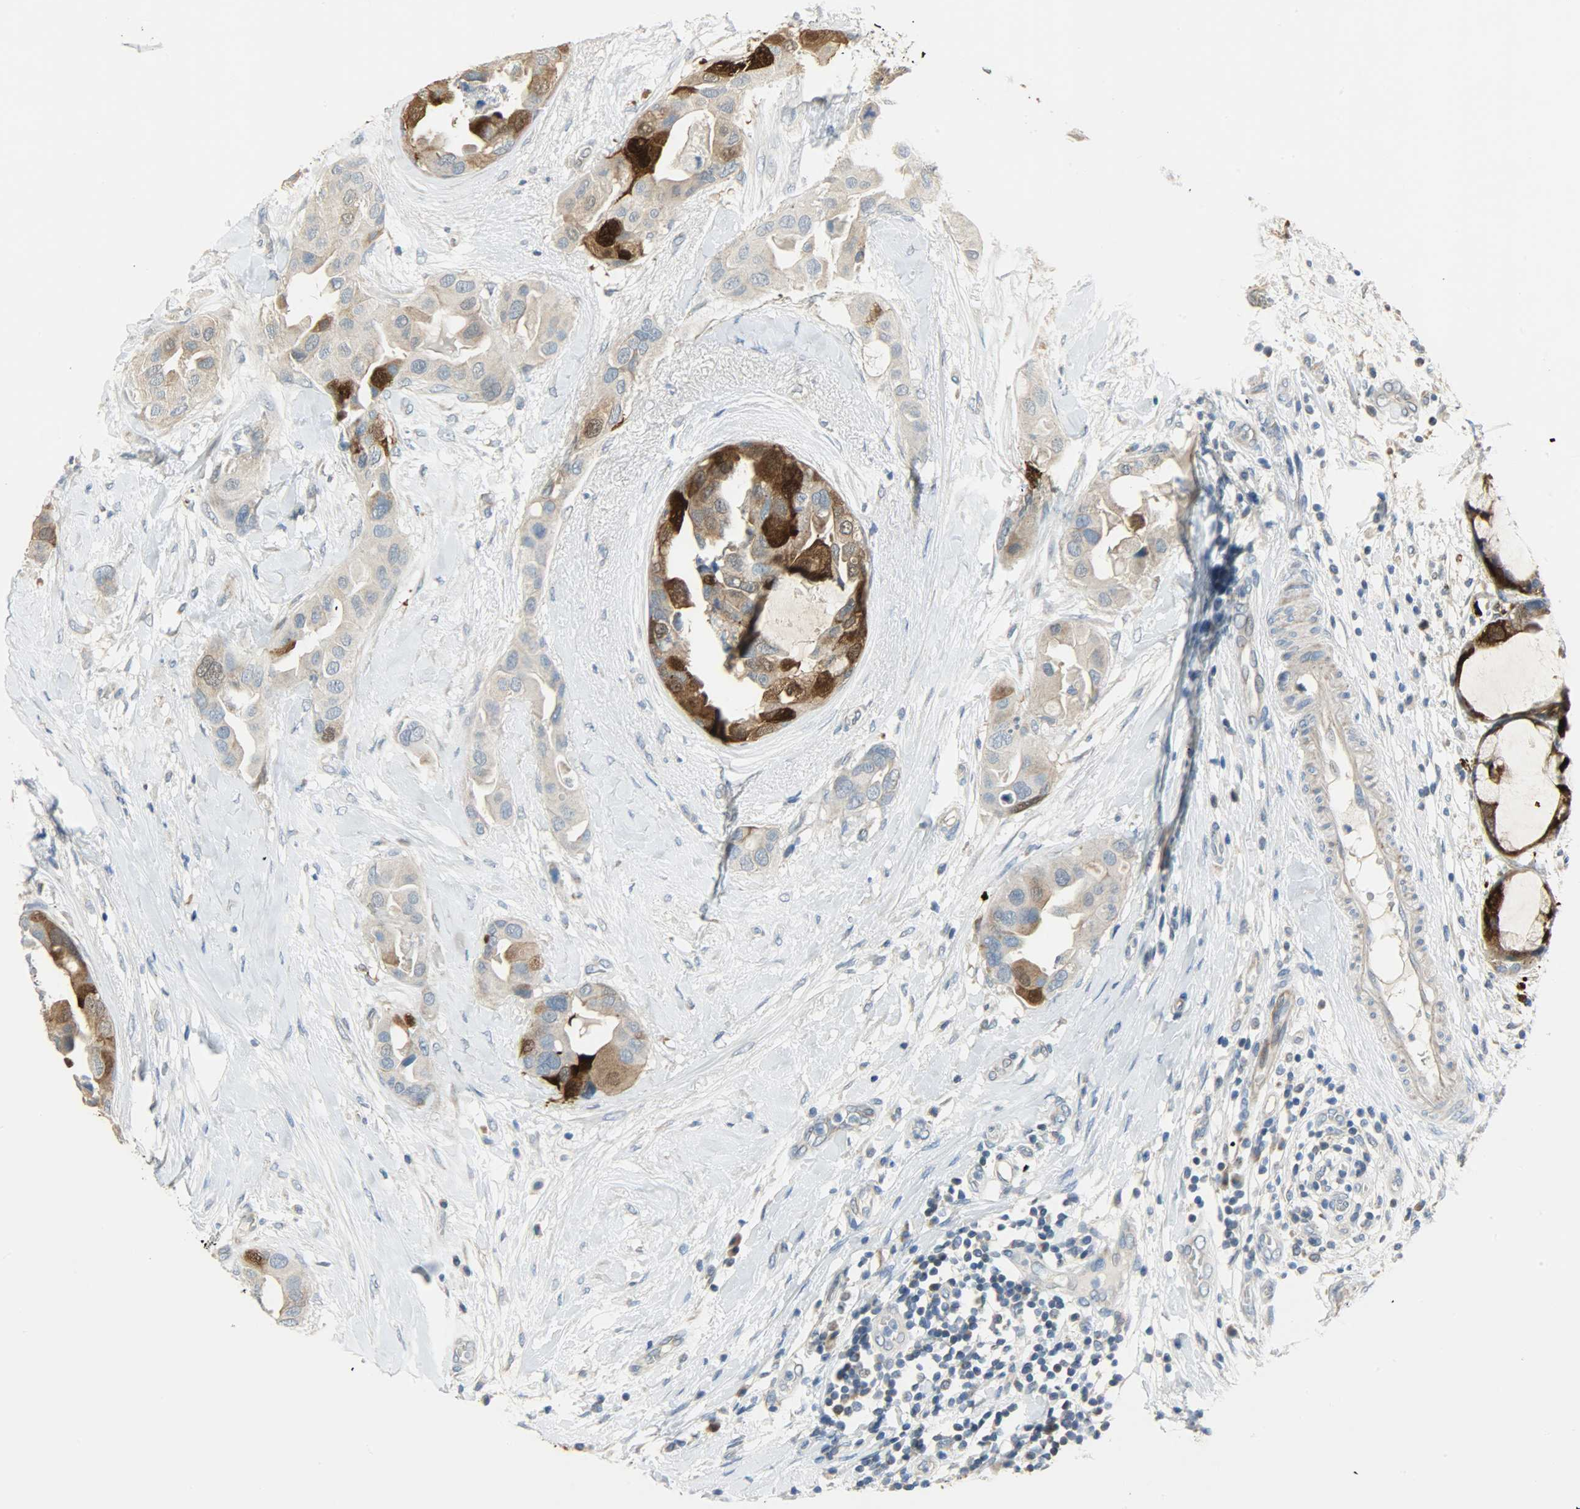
{"staining": {"intensity": "strong", "quantity": "25%-75%", "location": "cytoplasmic/membranous"}, "tissue": "breast cancer", "cell_type": "Tumor cells", "image_type": "cancer", "snomed": [{"axis": "morphology", "description": "Duct carcinoma"}, {"axis": "topography", "description": "Breast"}], "caption": "A brown stain highlights strong cytoplasmic/membranous expression of a protein in intraductal carcinoma (breast) tumor cells.", "gene": "PPP1R1B", "patient": {"sex": "female", "age": 40}}